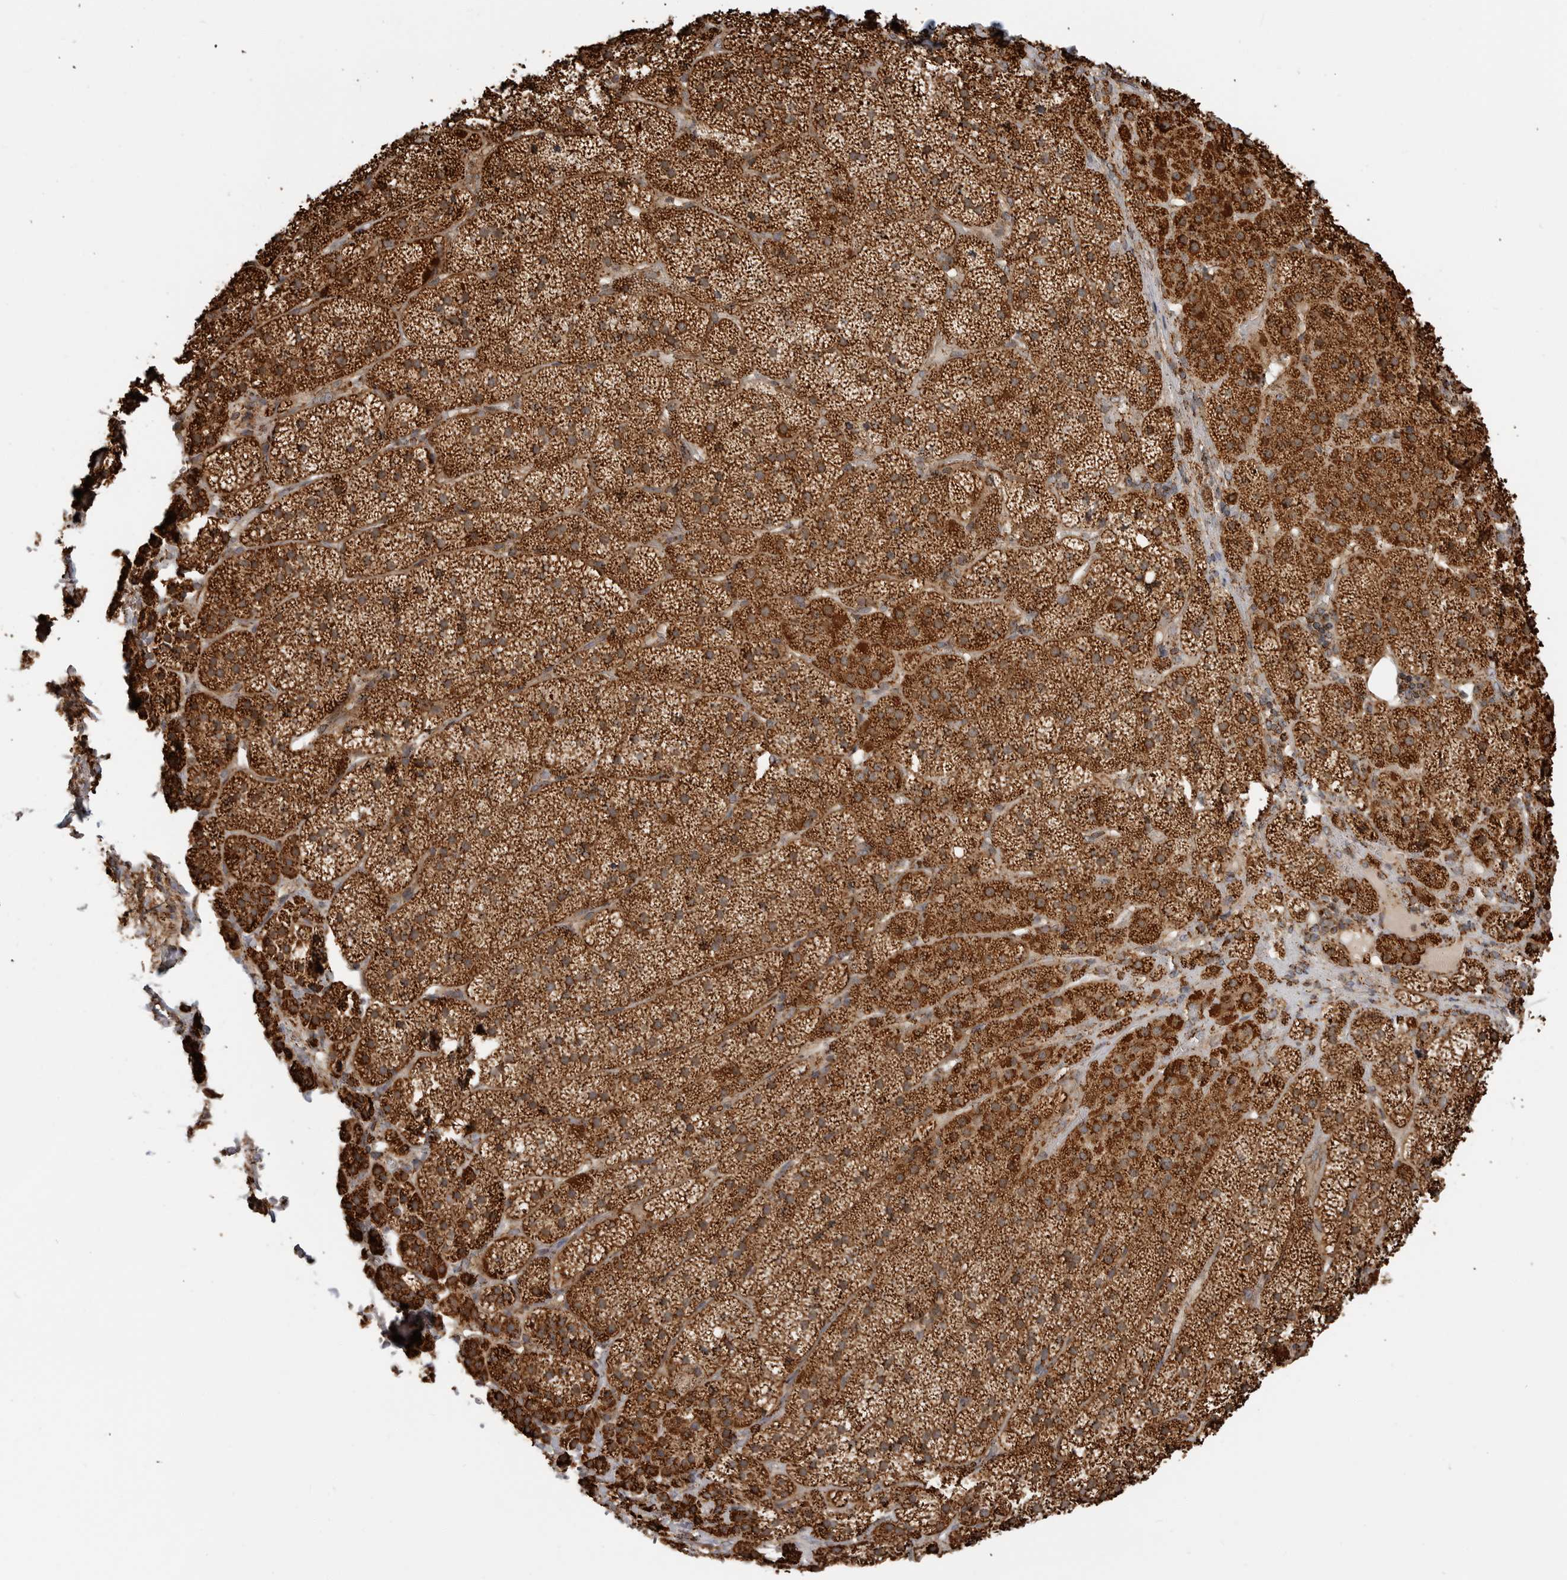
{"staining": {"intensity": "strong", "quantity": ">75%", "location": "cytoplasmic/membranous"}, "tissue": "adrenal gland", "cell_type": "Glandular cells", "image_type": "normal", "snomed": [{"axis": "morphology", "description": "Normal tissue, NOS"}, {"axis": "topography", "description": "Adrenal gland"}], "caption": "This photomicrograph reveals benign adrenal gland stained with immunohistochemistry (IHC) to label a protein in brown. The cytoplasmic/membranous of glandular cells show strong positivity for the protein. Nuclei are counter-stained blue.", "gene": "BMP2K", "patient": {"sex": "female", "age": 44}}